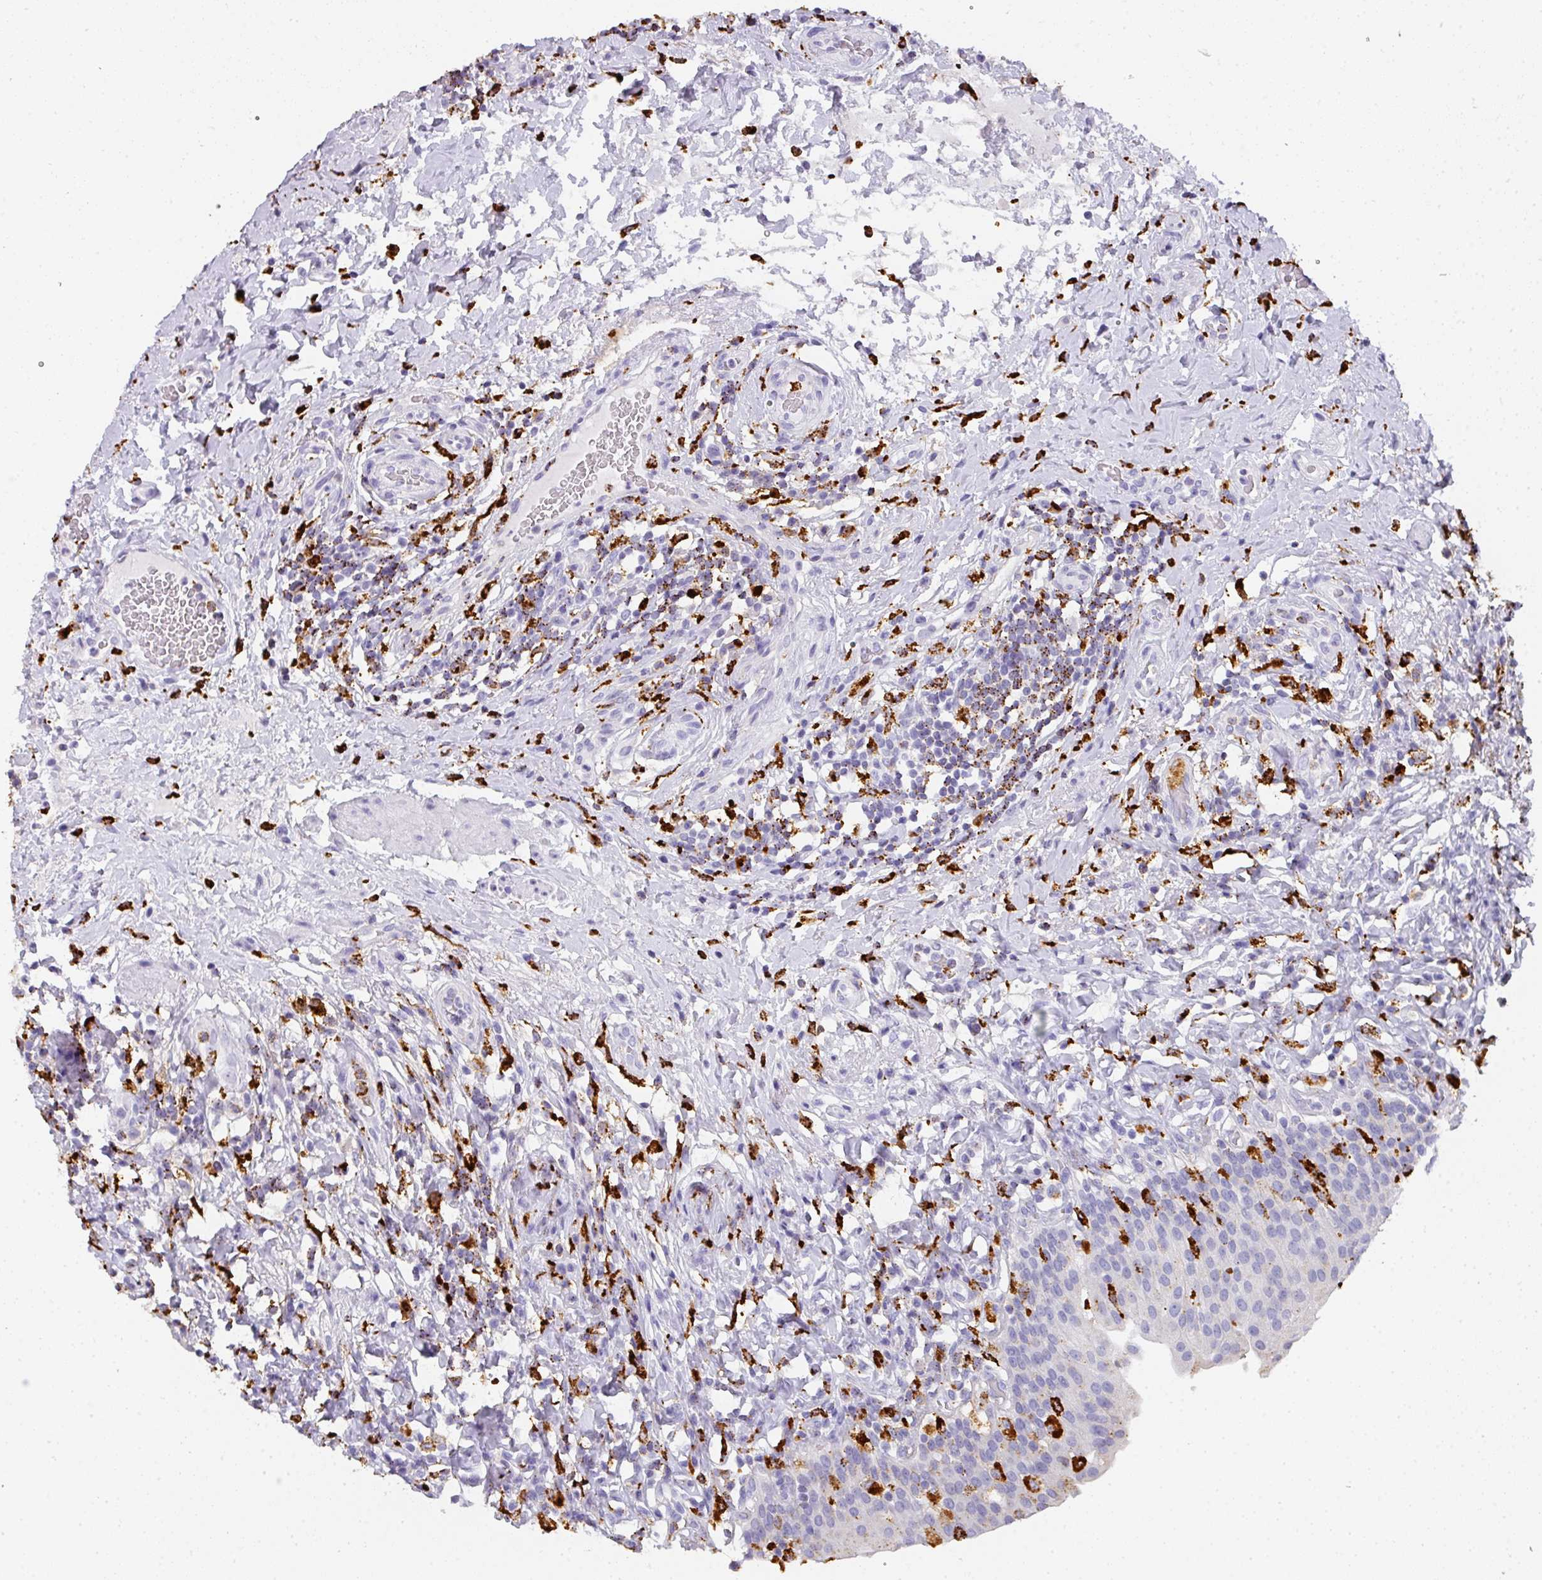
{"staining": {"intensity": "negative", "quantity": "none", "location": "none"}, "tissue": "urinary bladder", "cell_type": "Urothelial cells", "image_type": "normal", "snomed": [{"axis": "morphology", "description": "Normal tissue, NOS"}, {"axis": "morphology", "description": "Inflammation, NOS"}, {"axis": "topography", "description": "Urinary bladder"}], "caption": "Immunohistochemical staining of benign urinary bladder exhibits no significant staining in urothelial cells. (Brightfield microscopy of DAB immunohistochemistry (IHC) at high magnification).", "gene": "MMACHC", "patient": {"sex": "male", "age": 64}}